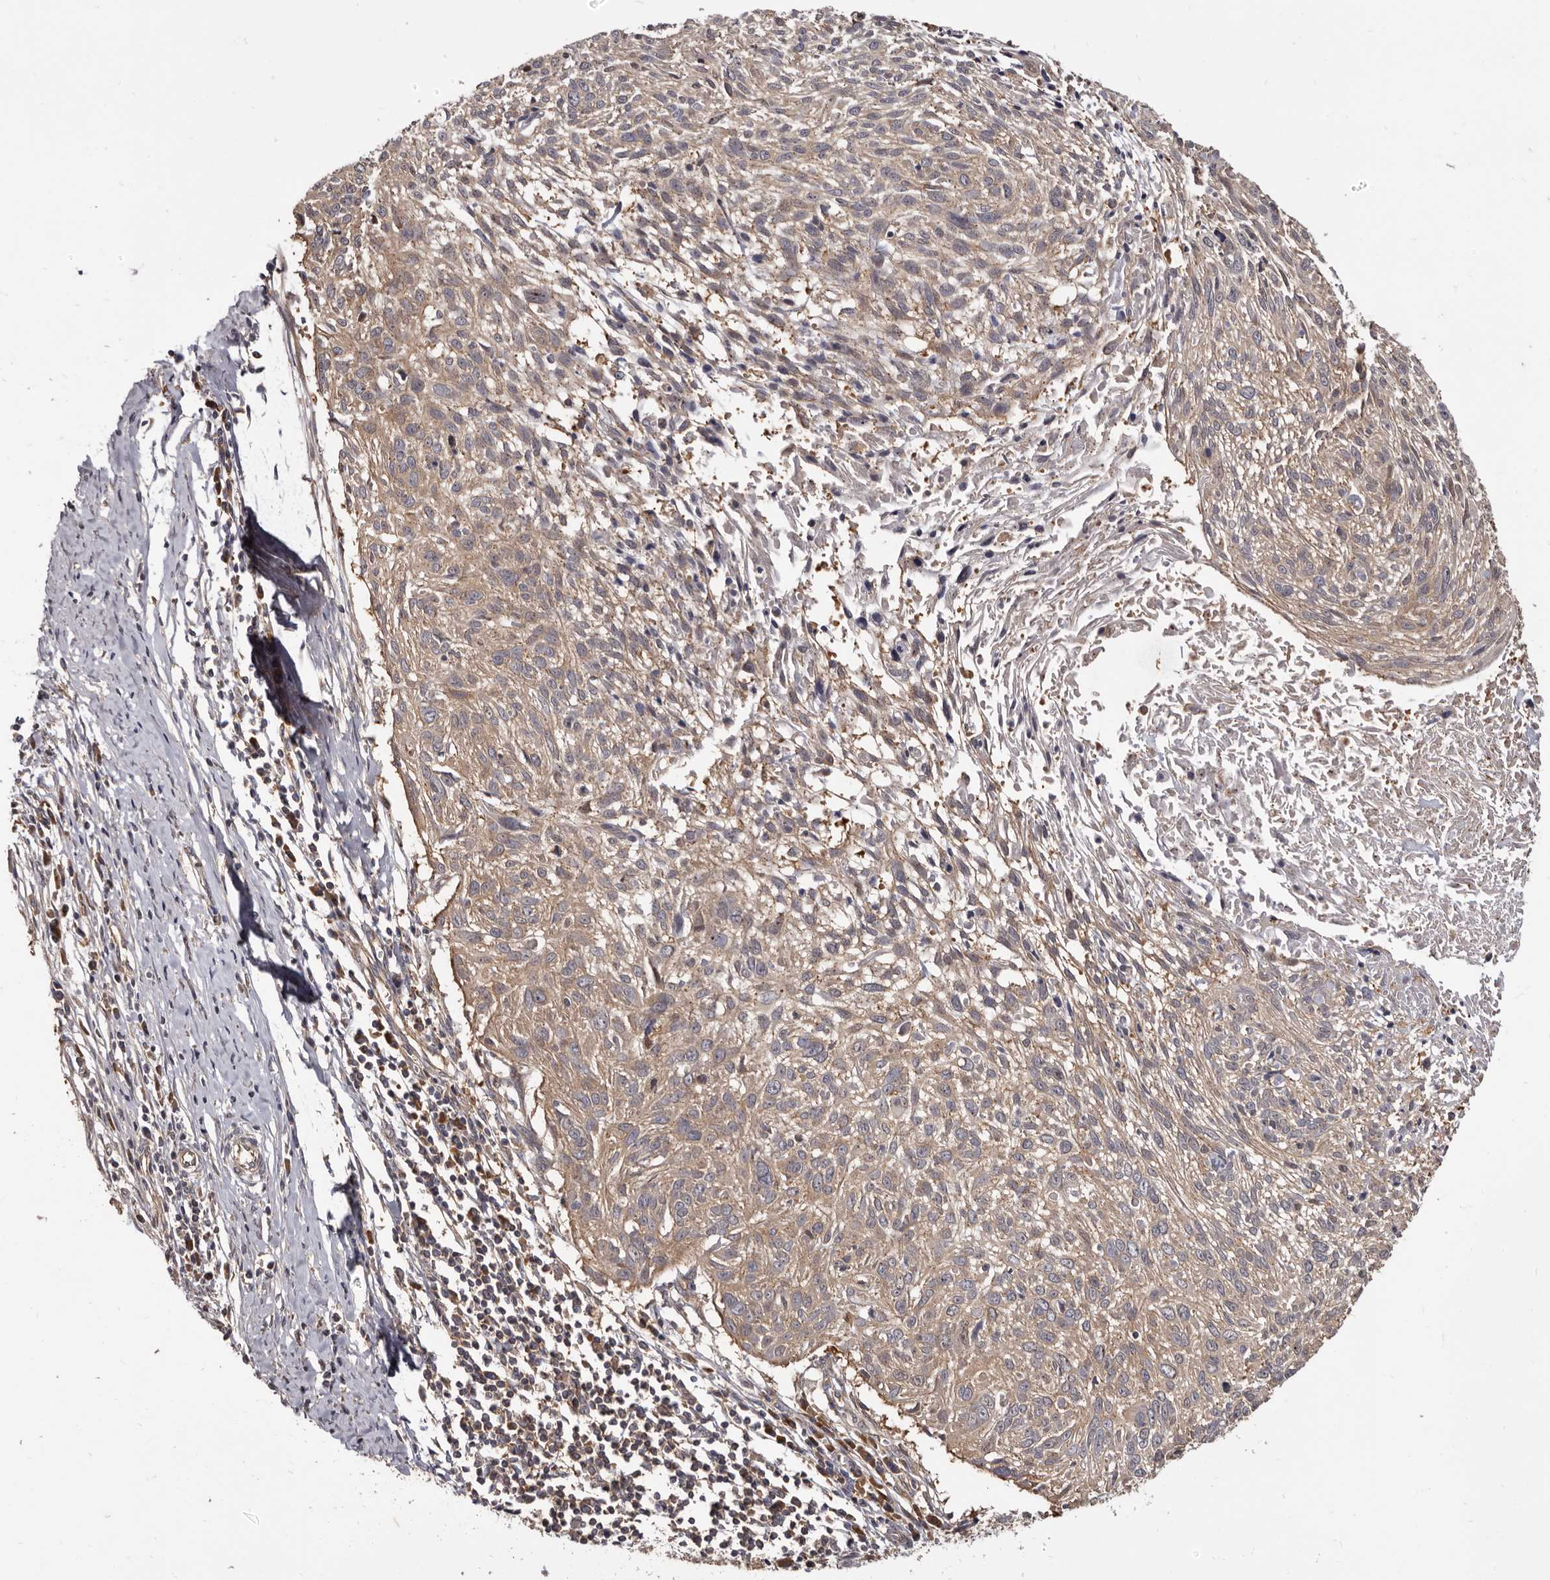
{"staining": {"intensity": "weak", "quantity": ">75%", "location": "cytoplasmic/membranous"}, "tissue": "cervical cancer", "cell_type": "Tumor cells", "image_type": "cancer", "snomed": [{"axis": "morphology", "description": "Squamous cell carcinoma, NOS"}, {"axis": "topography", "description": "Cervix"}], "caption": "A high-resolution micrograph shows immunohistochemistry staining of cervical cancer (squamous cell carcinoma), which shows weak cytoplasmic/membranous expression in approximately >75% of tumor cells.", "gene": "ADAMTS20", "patient": {"sex": "female", "age": 51}}